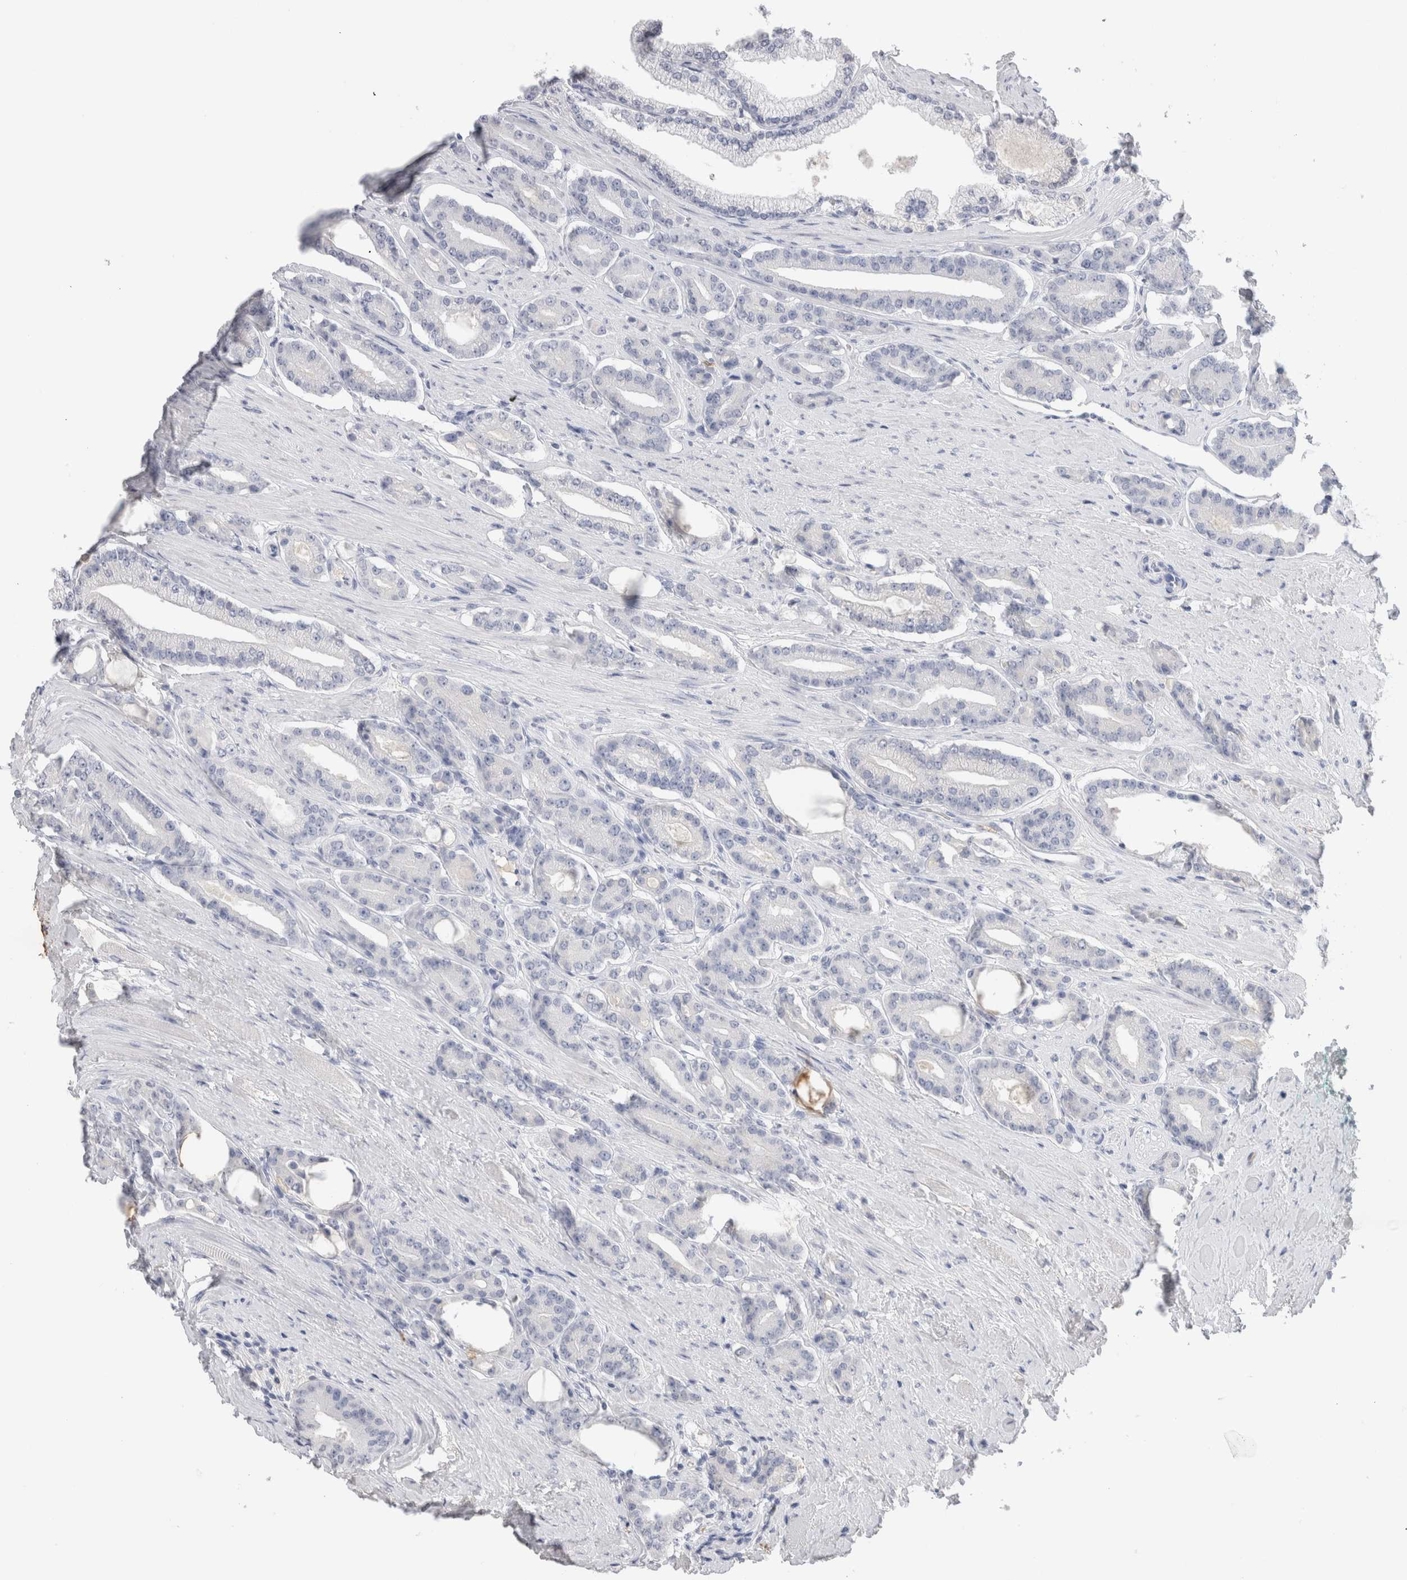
{"staining": {"intensity": "negative", "quantity": "none", "location": "none"}, "tissue": "prostate cancer", "cell_type": "Tumor cells", "image_type": "cancer", "snomed": [{"axis": "morphology", "description": "Adenocarcinoma, High grade"}, {"axis": "topography", "description": "Prostate"}], "caption": "DAB (3,3'-diaminobenzidine) immunohistochemical staining of high-grade adenocarcinoma (prostate) displays no significant positivity in tumor cells.", "gene": "LAMP3", "patient": {"sex": "male", "age": 71}}